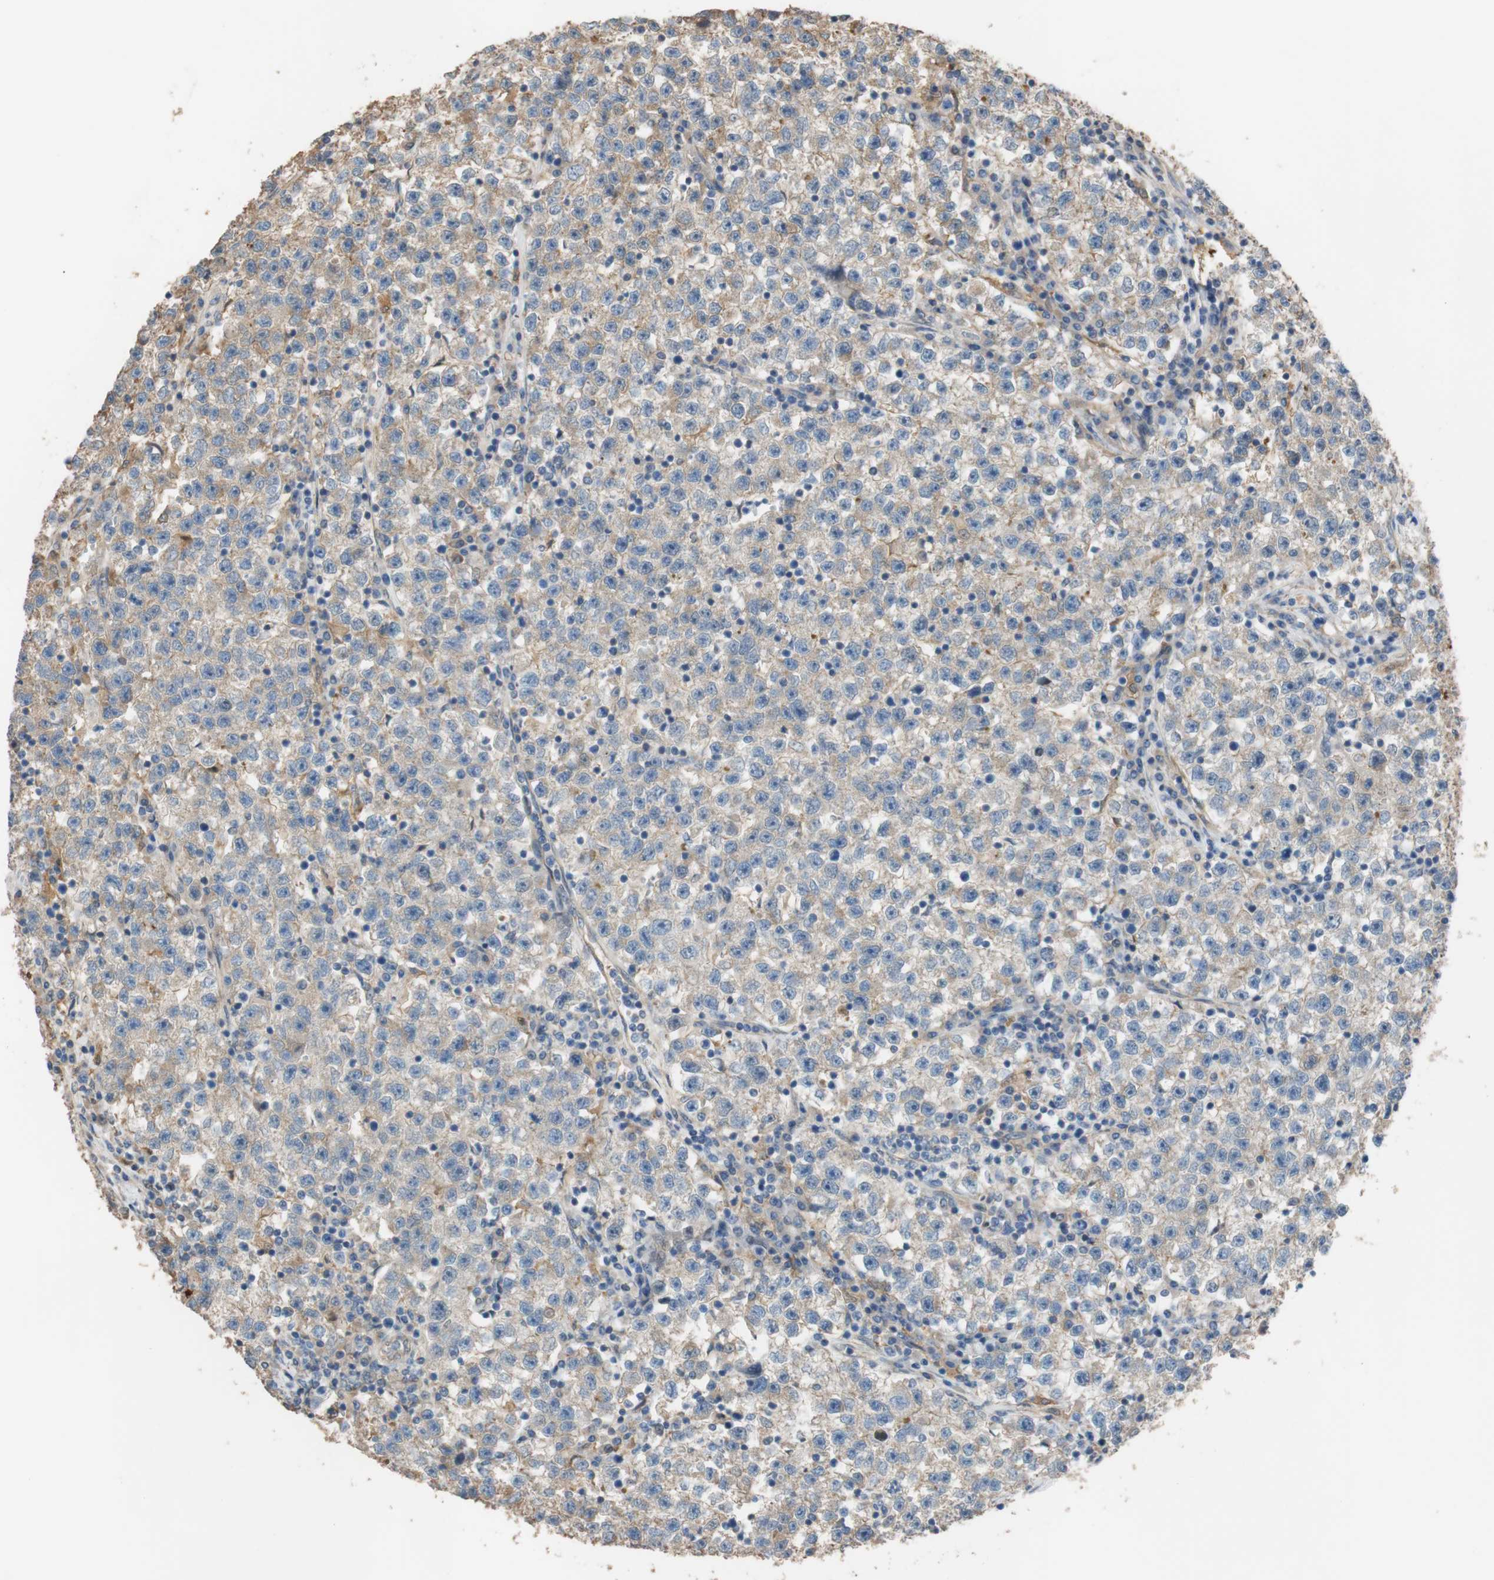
{"staining": {"intensity": "moderate", "quantity": ">75%", "location": "cytoplasmic/membranous"}, "tissue": "testis cancer", "cell_type": "Tumor cells", "image_type": "cancer", "snomed": [{"axis": "morphology", "description": "Seminoma, NOS"}, {"axis": "topography", "description": "Testis"}], "caption": "The histopathology image displays a brown stain indicating the presence of a protein in the cytoplasmic/membranous of tumor cells in seminoma (testis). The staining is performed using DAB brown chromogen to label protein expression. The nuclei are counter-stained blue using hematoxylin.", "gene": "ALDH1A2", "patient": {"sex": "male", "age": 22}}